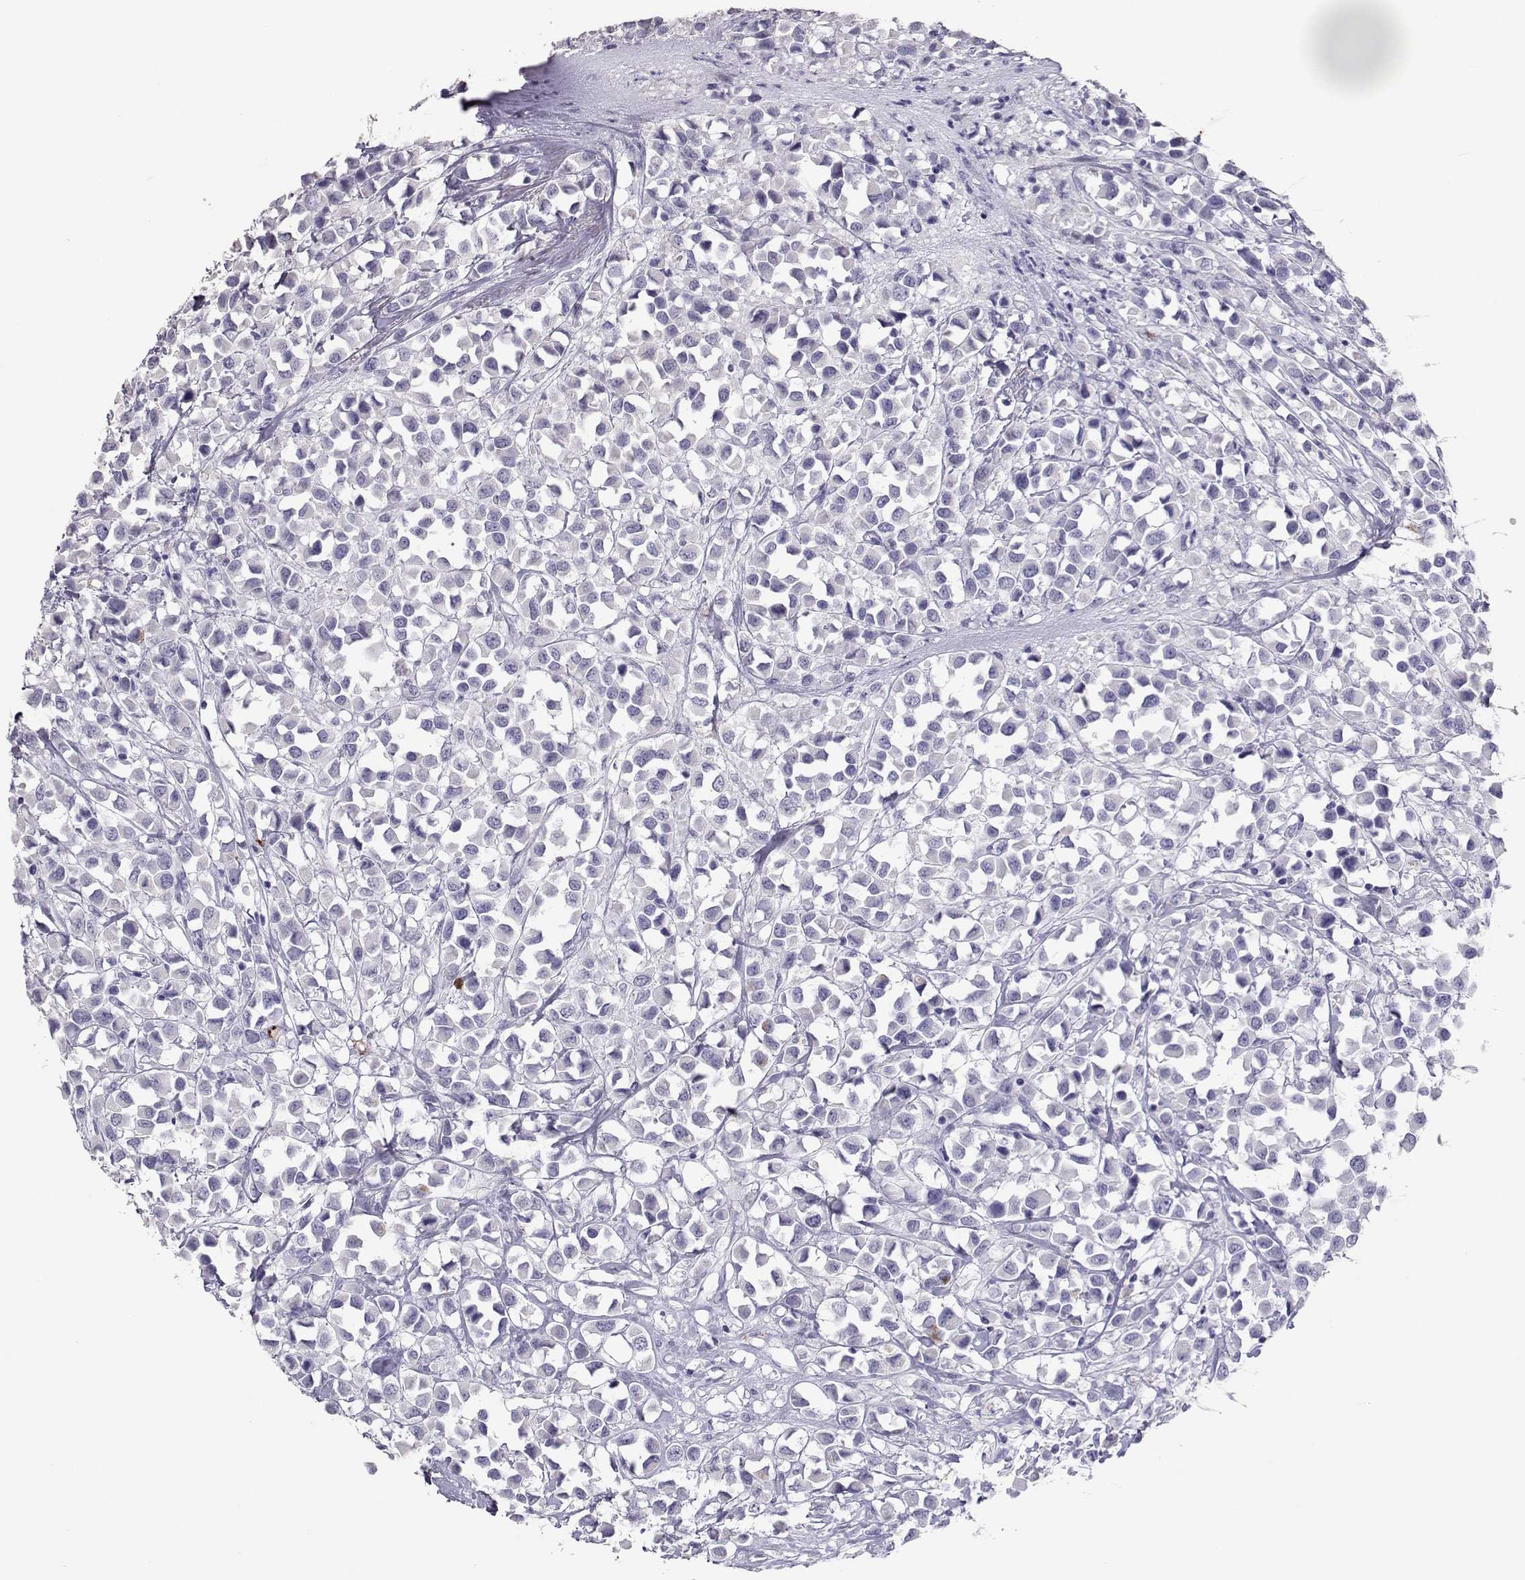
{"staining": {"intensity": "negative", "quantity": "none", "location": "none"}, "tissue": "breast cancer", "cell_type": "Tumor cells", "image_type": "cancer", "snomed": [{"axis": "morphology", "description": "Duct carcinoma"}, {"axis": "topography", "description": "Breast"}], "caption": "An immunohistochemistry micrograph of breast infiltrating ductal carcinoma is shown. There is no staining in tumor cells of breast infiltrating ductal carcinoma. (DAB (3,3'-diaminobenzidine) immunohistochemistry (IHC) visualized using brightfield microscopy, high magnification).", "gene": "PMCH", "patient": {"sex": "female", "age": 61}}